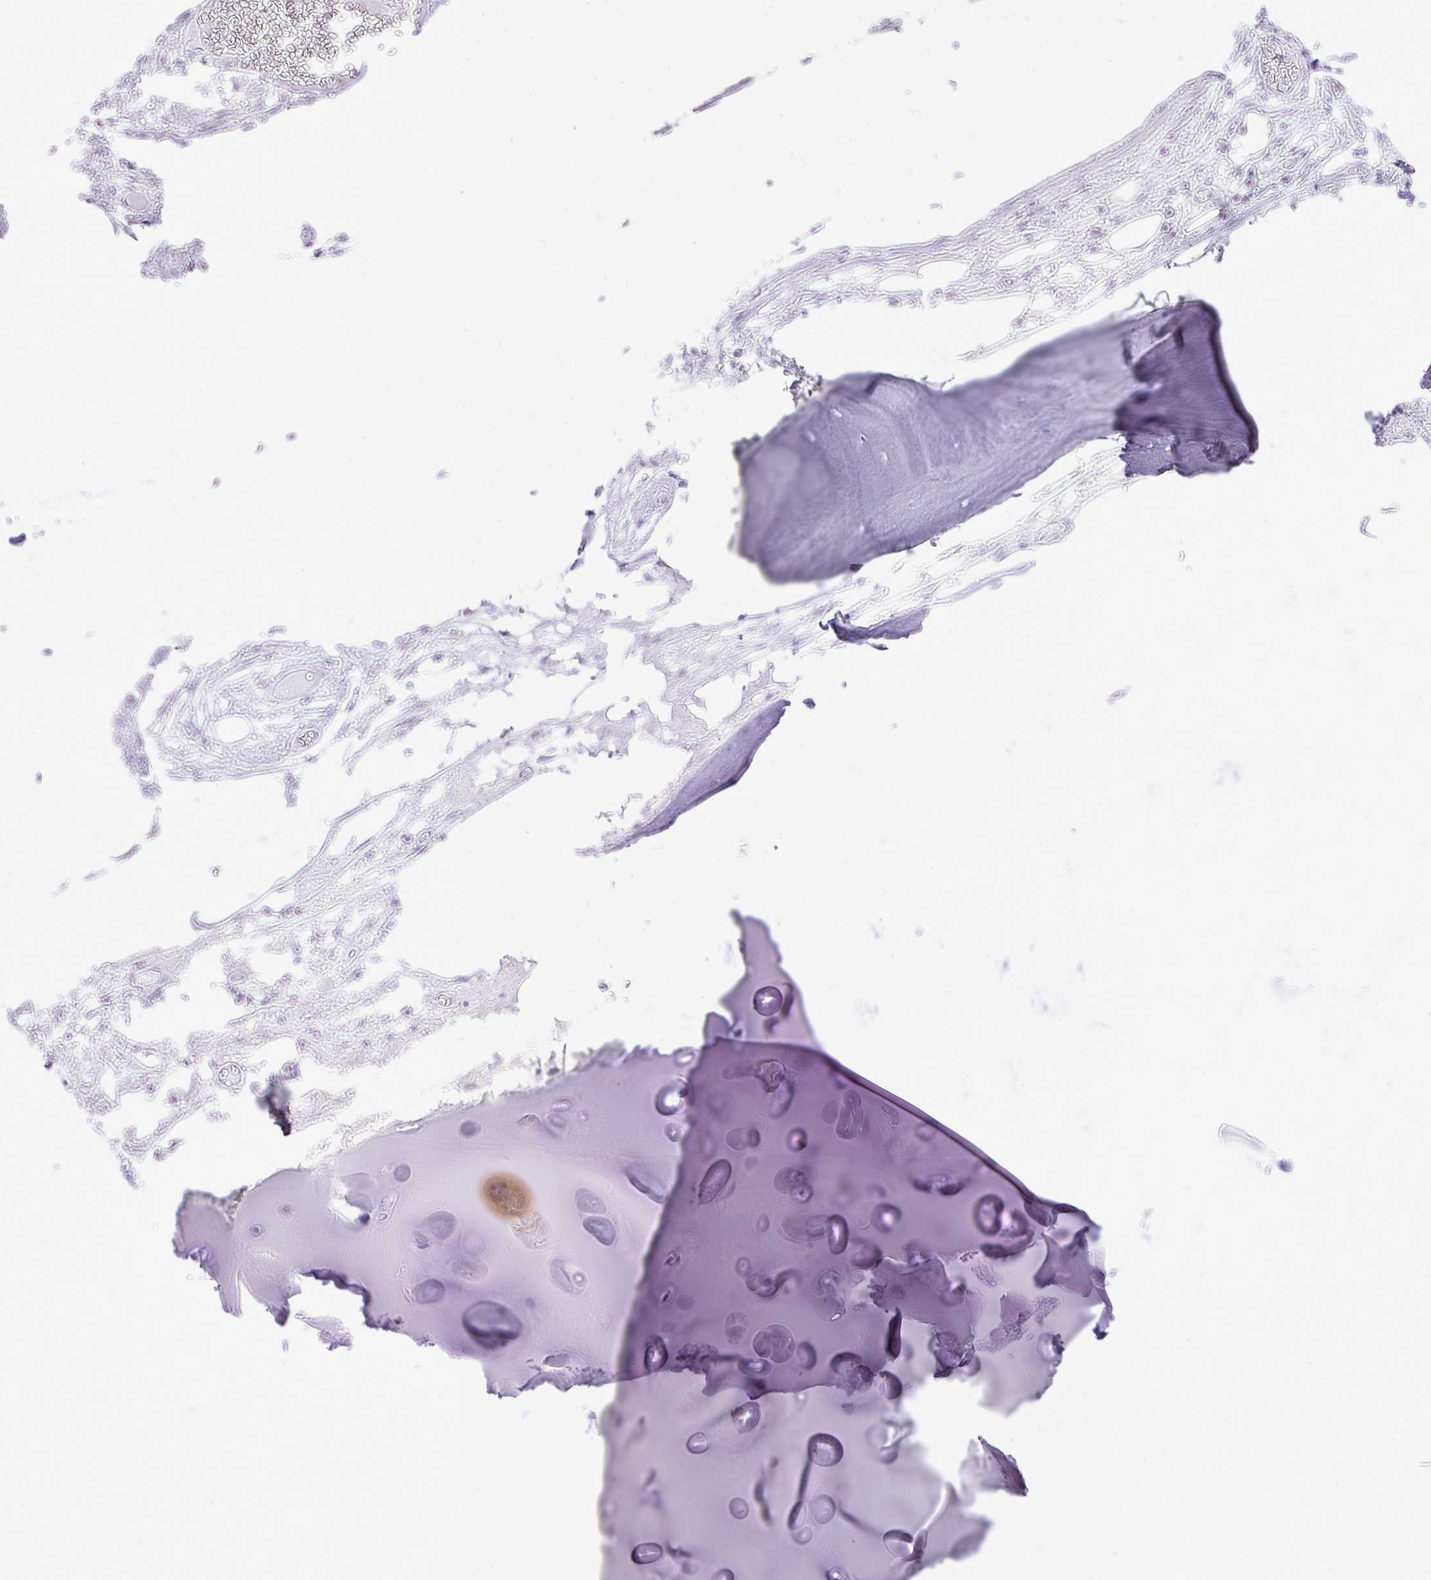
{"staining": {"intensity": "negative", "quantity": "none", "location": "none"}, "tissue": "adipose tissue", "cell_type": "Adipocytes", "image_type": "normal", "snomed": [{"axis": "morphology", "description": "Normal tissue, NOS"}, {"axis": "topography", "description": "Cartilage tissue"}], "caption": "Adipose tissue stained for a protein using immunohistochemistry displays no positivity adipocytes.", "gene": "RCAN2", "patient": {"sex": "male", "age": 57}}